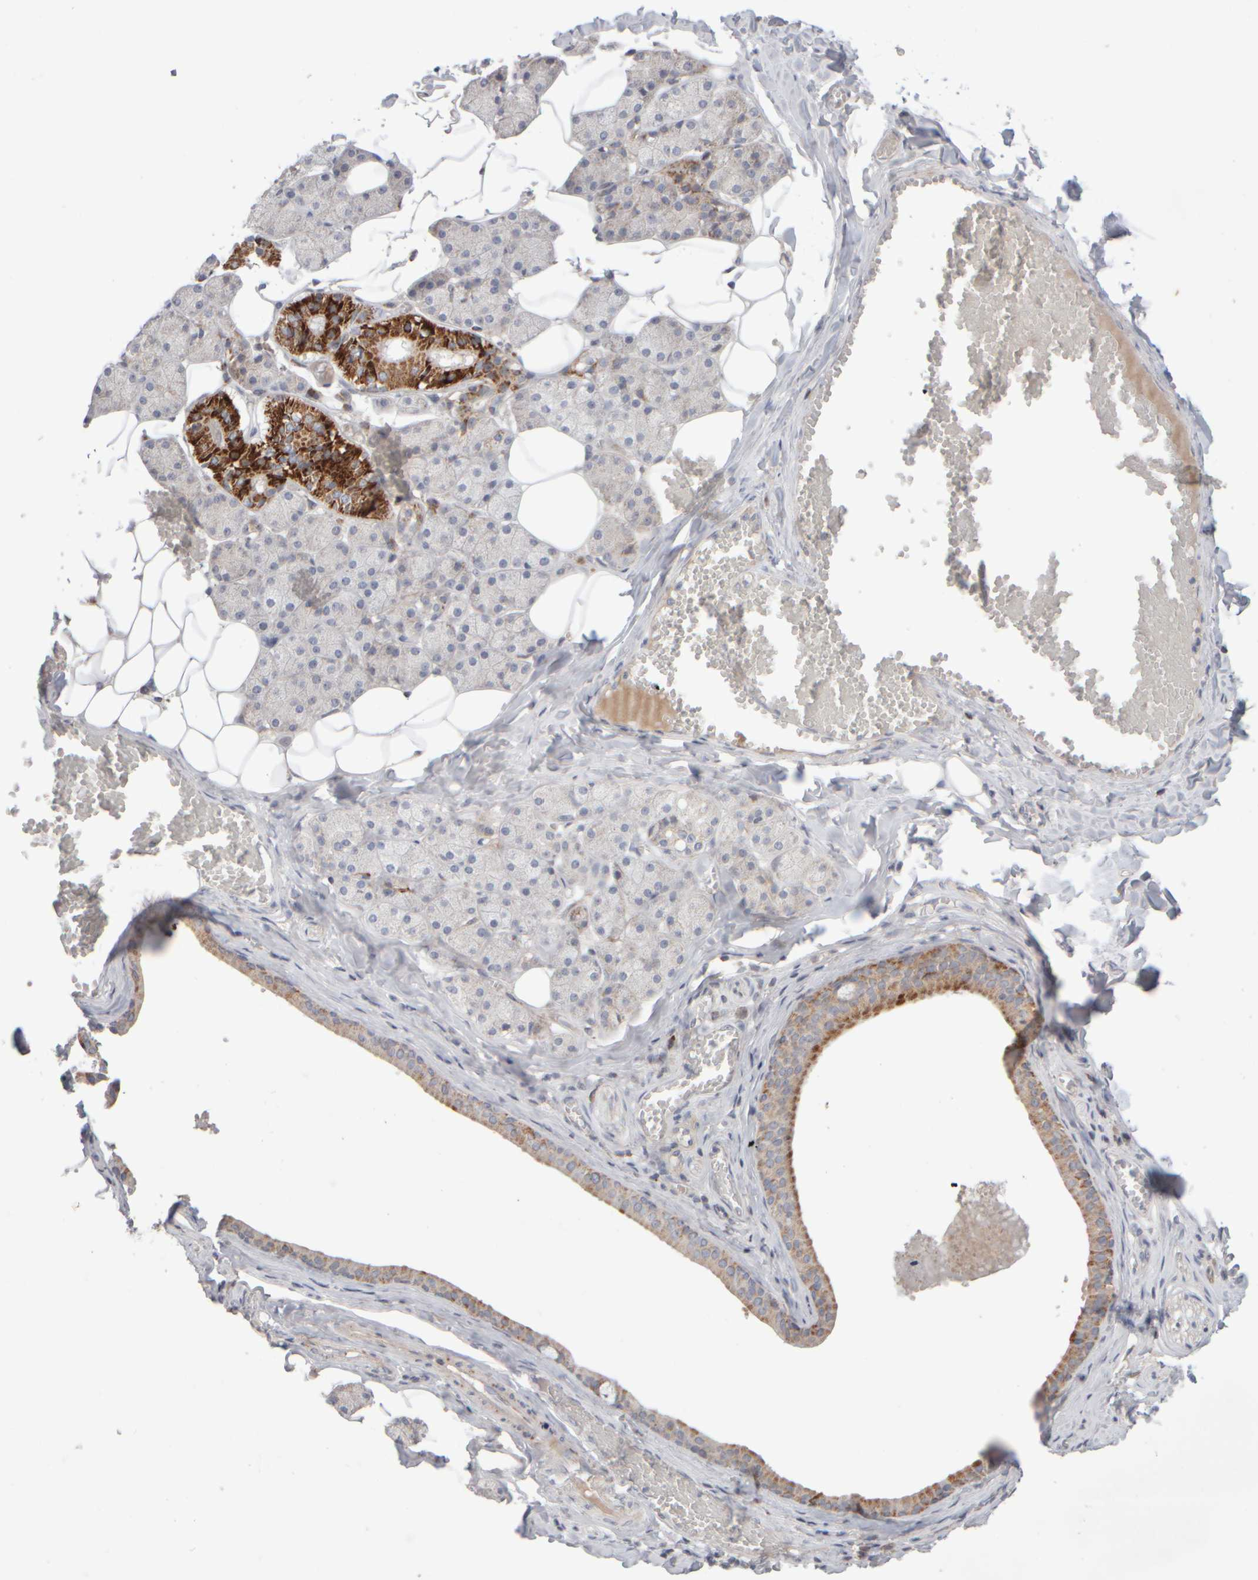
{"staining": {"intensity": "strong", "quantity": "25%-75%", "location": "cytoplasmic/membranous"}, "tissue": "salivary gland", "cell_type": "Glandular cells", "image_type": "normal", "snomed": [{"axis": "morphology", "description": "Normal tissue, NOS"}, {"axis": "topography", "description": "Salivary gland"}], "caption": "About 25%-75% of glandular cells in normal salivary gland display strong cytoplasmic/membranous protein expression as visualized by brown immunohistochemical staining.", "gene": "CHADL", "patient": {"sex": "female", "age": 33}}